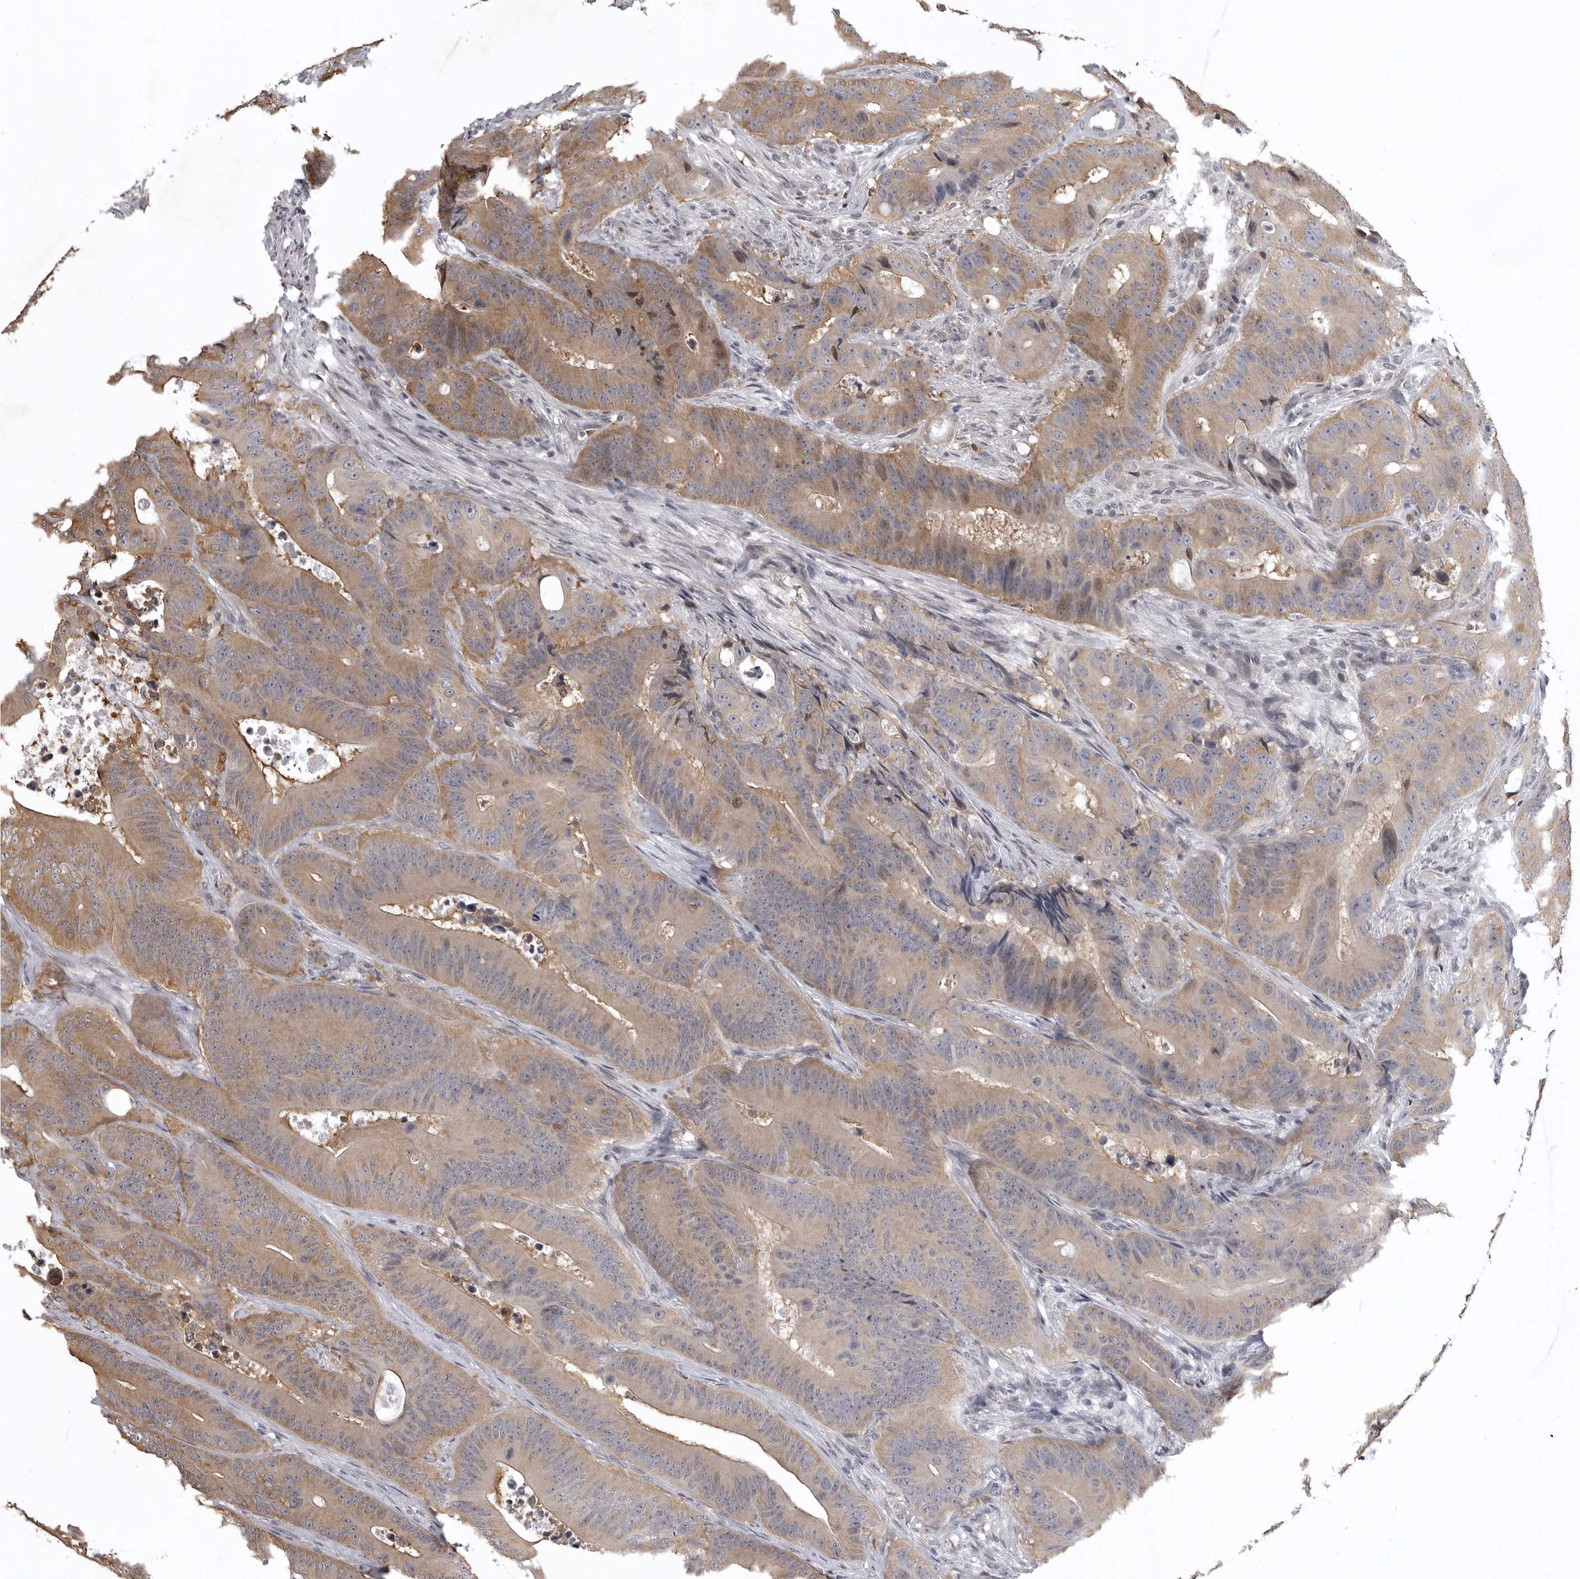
{"staining": {"intensity": "moderate", "quantity": "25%-75%", "location": "cytoplasmic/membranous"}, "tissue": "colorectal cancer", "cell_type": "Tumor cells", "image_type": "cancer", "snomed": [{"axis": "morphology", "description": "Adenocarcinoma, NOS"}, {"axis": "topography", "description": "Colon"}], "caption": "Immunohistochemistry of human colorectal adenocarcinoma shows medium levels of moderate cytoplasmic/membranous expression in approximately 25%-75% of tumor cells.", "gene": "SNX16", "patient": {"sex": "male", "age": 83}}